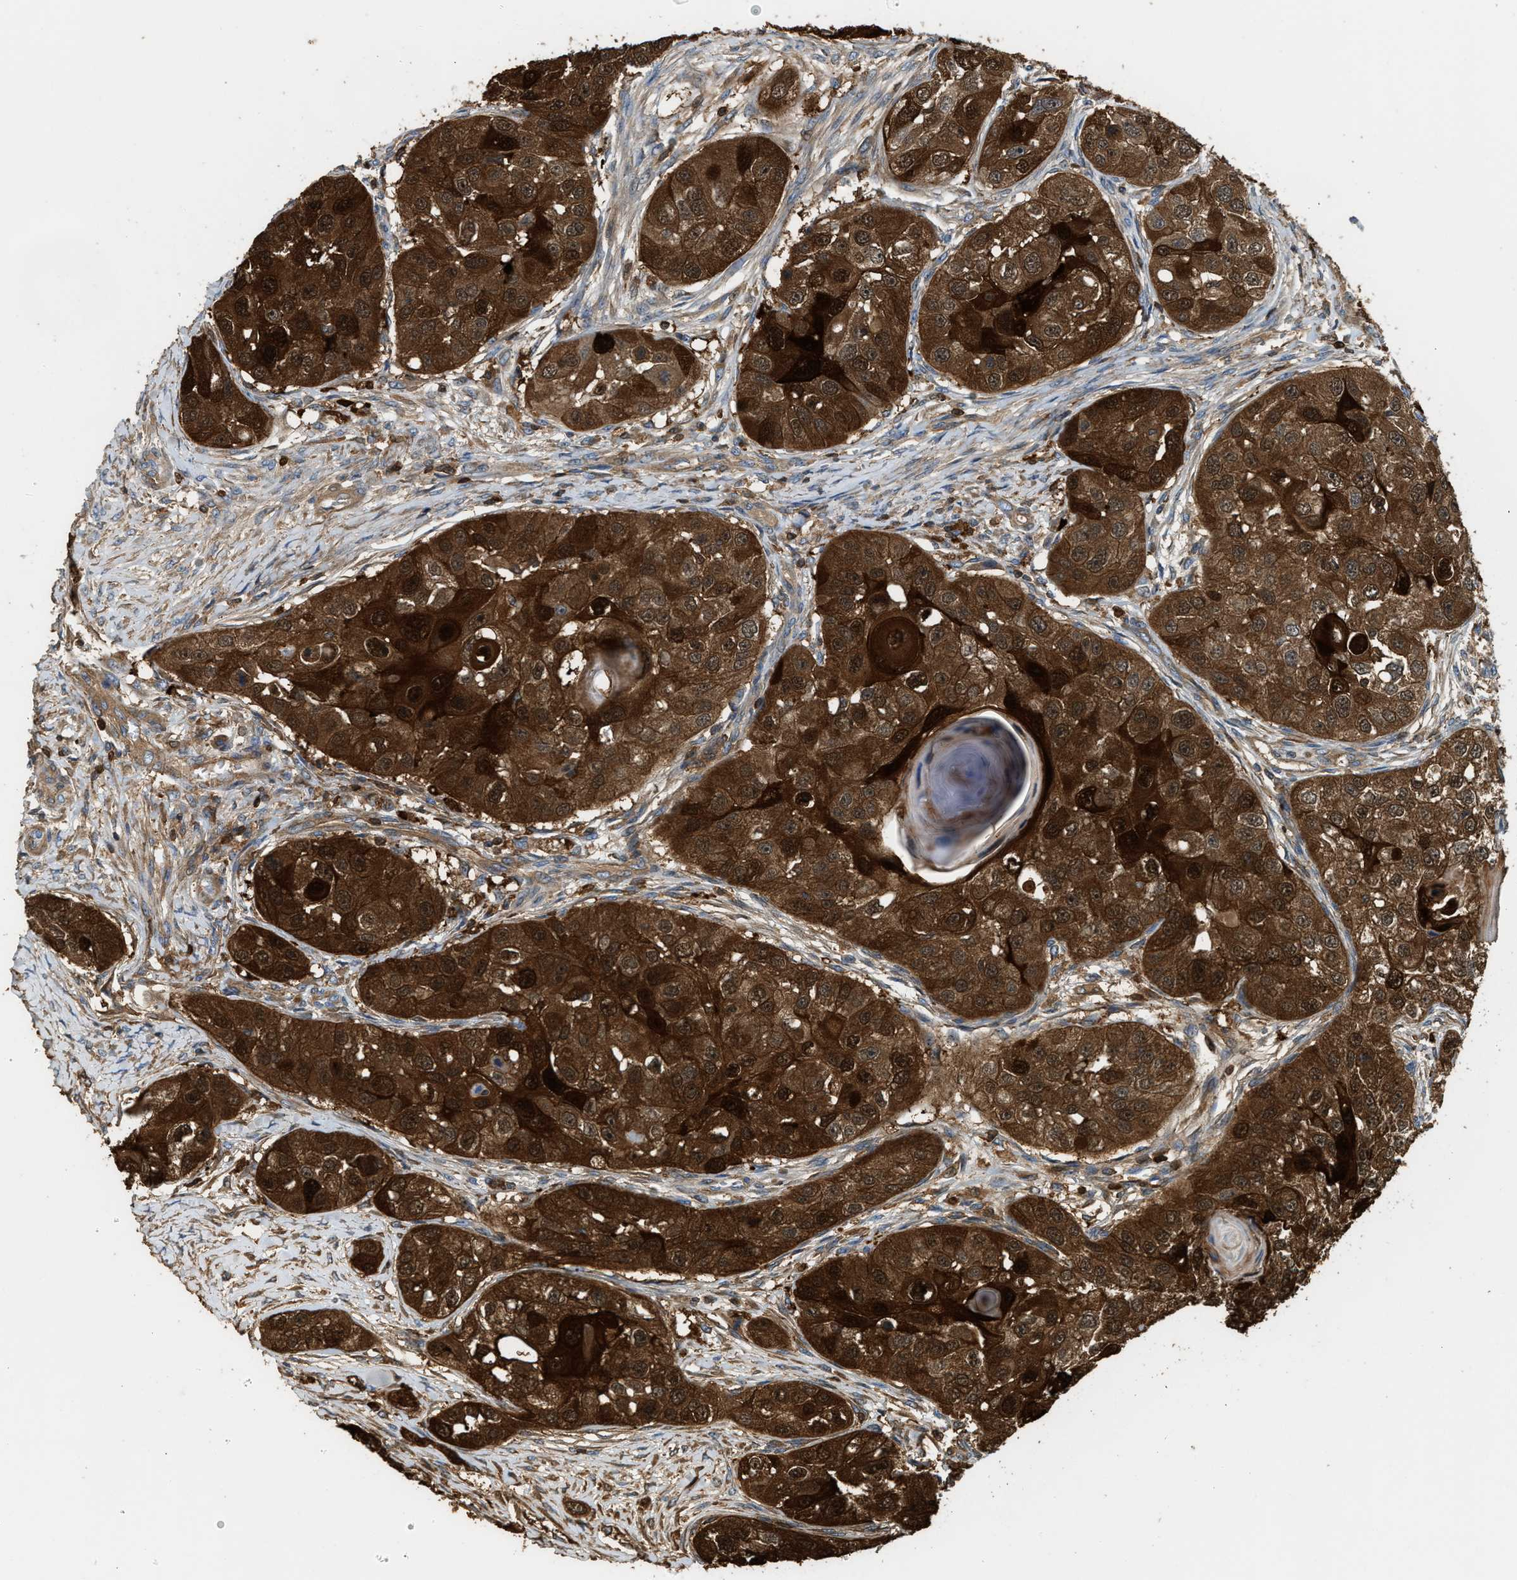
{"staining": {"intensity": "strong", "quantity": ">75%", "location": "cytoplasmic/membranous"}, "tissue": "head and neck cancer", "cell_type": "Tumor cells", "image_type": "cancer", "snomed": [{"axis": "morphology", "description": "Normal tissue, NOS"}, {"axis": "morphology", "description": "Squamous cell carcinoma, NOS"}, {"axis": "topography", "description": "Skeletal muscle"}, {"axis": "topography", "description": "Head-Neck"}], "caption": "This is an image of immunohistochemistry (IHC) staining of head and neck cancer, which shows strong staining in the cytoplasmic/membranous of tumor cells.", "gene": "SERPINB5", "patient": {"sex": "male", "age": 51}}